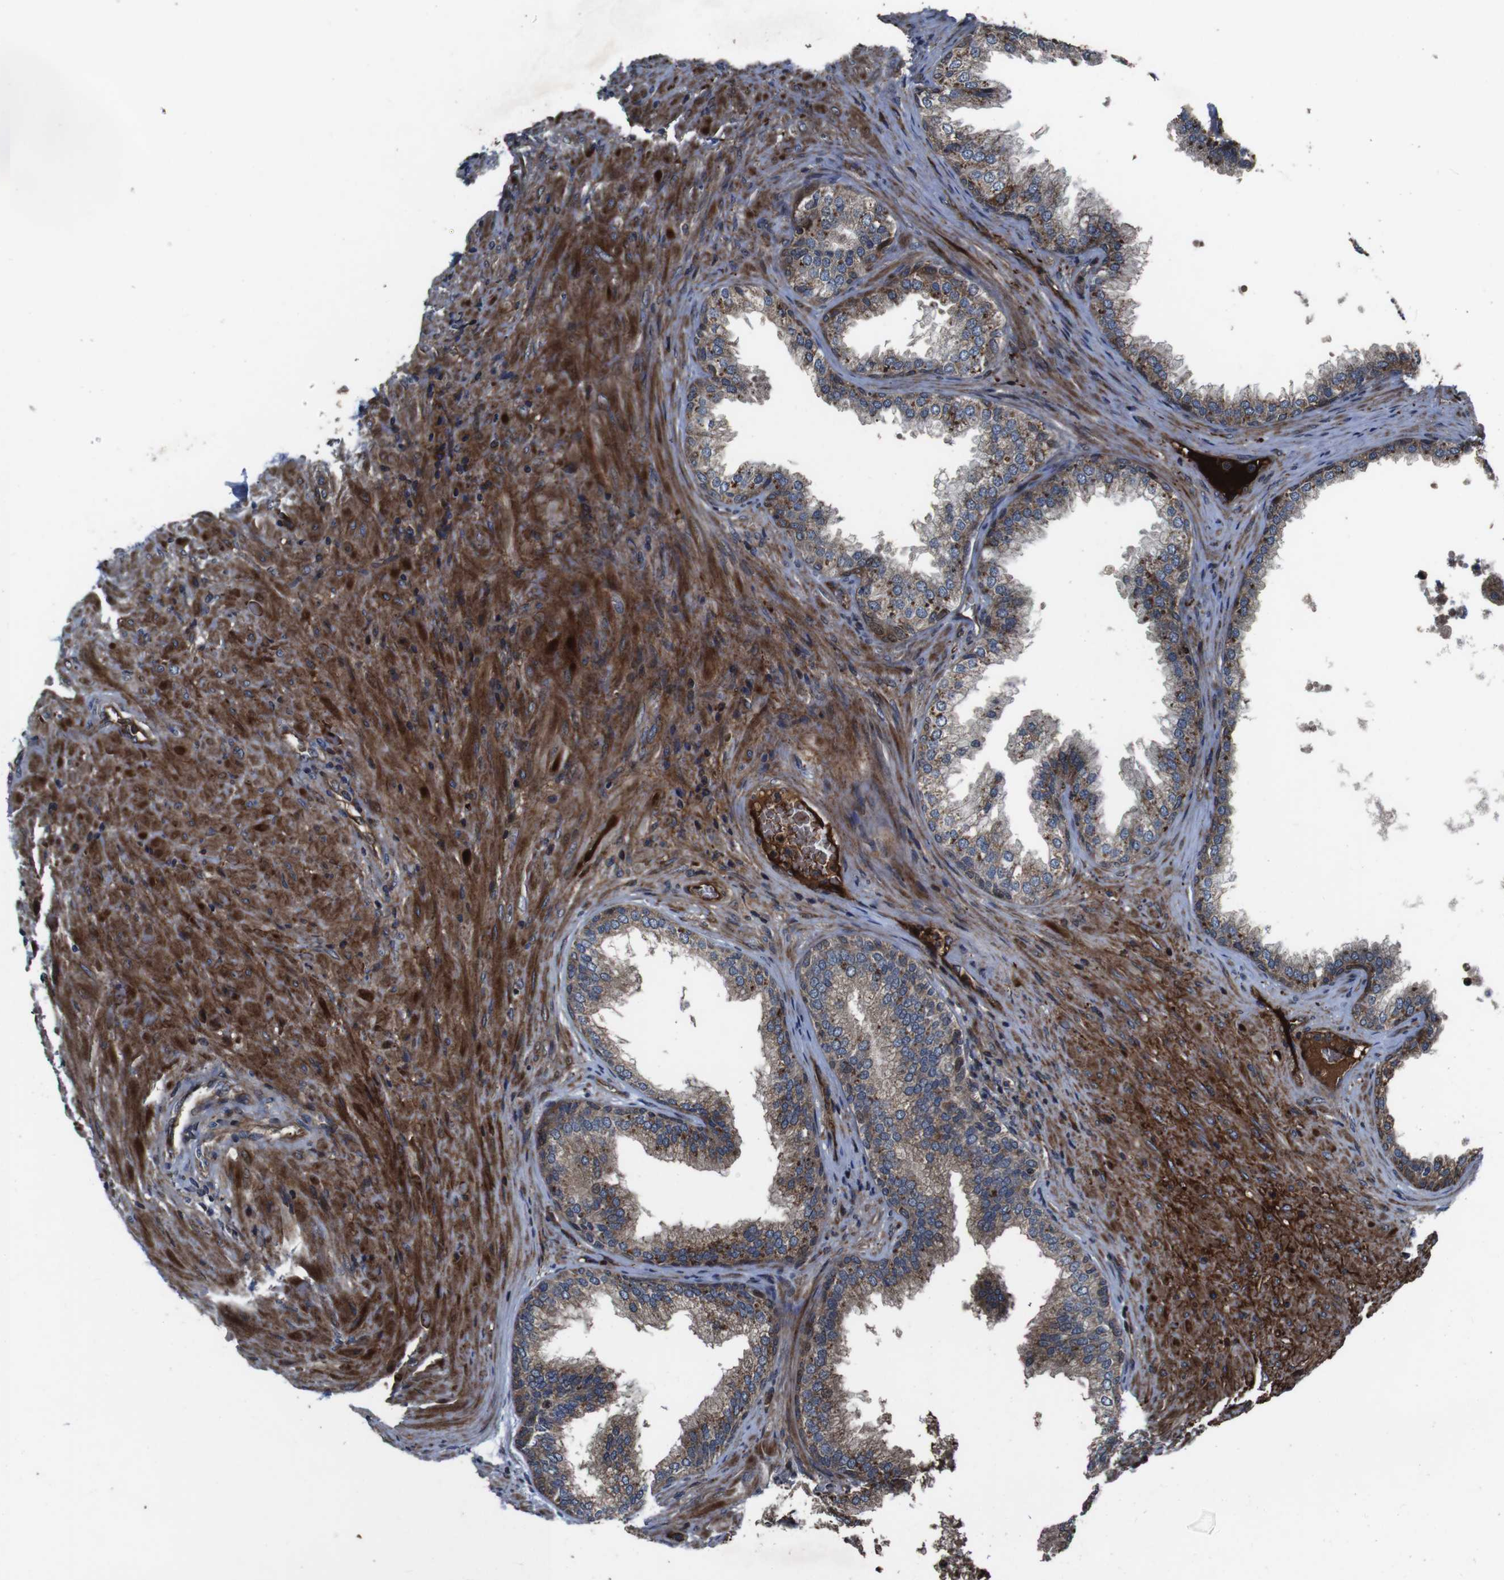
{"staining": {"intensity": "moderate", "quantity": ">75%", "location": "cytoplasmic/membranous"}, "tissue": "prostate", "cell_type": "Glandular cells", "image_type": "normal", "snomed": [{"axis": "morphology", "description": "Normal tissue, NOS"}, {"axis": "topography", "description": "Prostate"}], "caption": "A micrograph of human prostate stained for a protein shows moderate cytoplasmic/membranous brown staining in glandular cells. (Brightfield microscopy of DAB IHC at high magnification).", "gene": "SMYD3", "patient": {"sex": "male", "age": 76}}